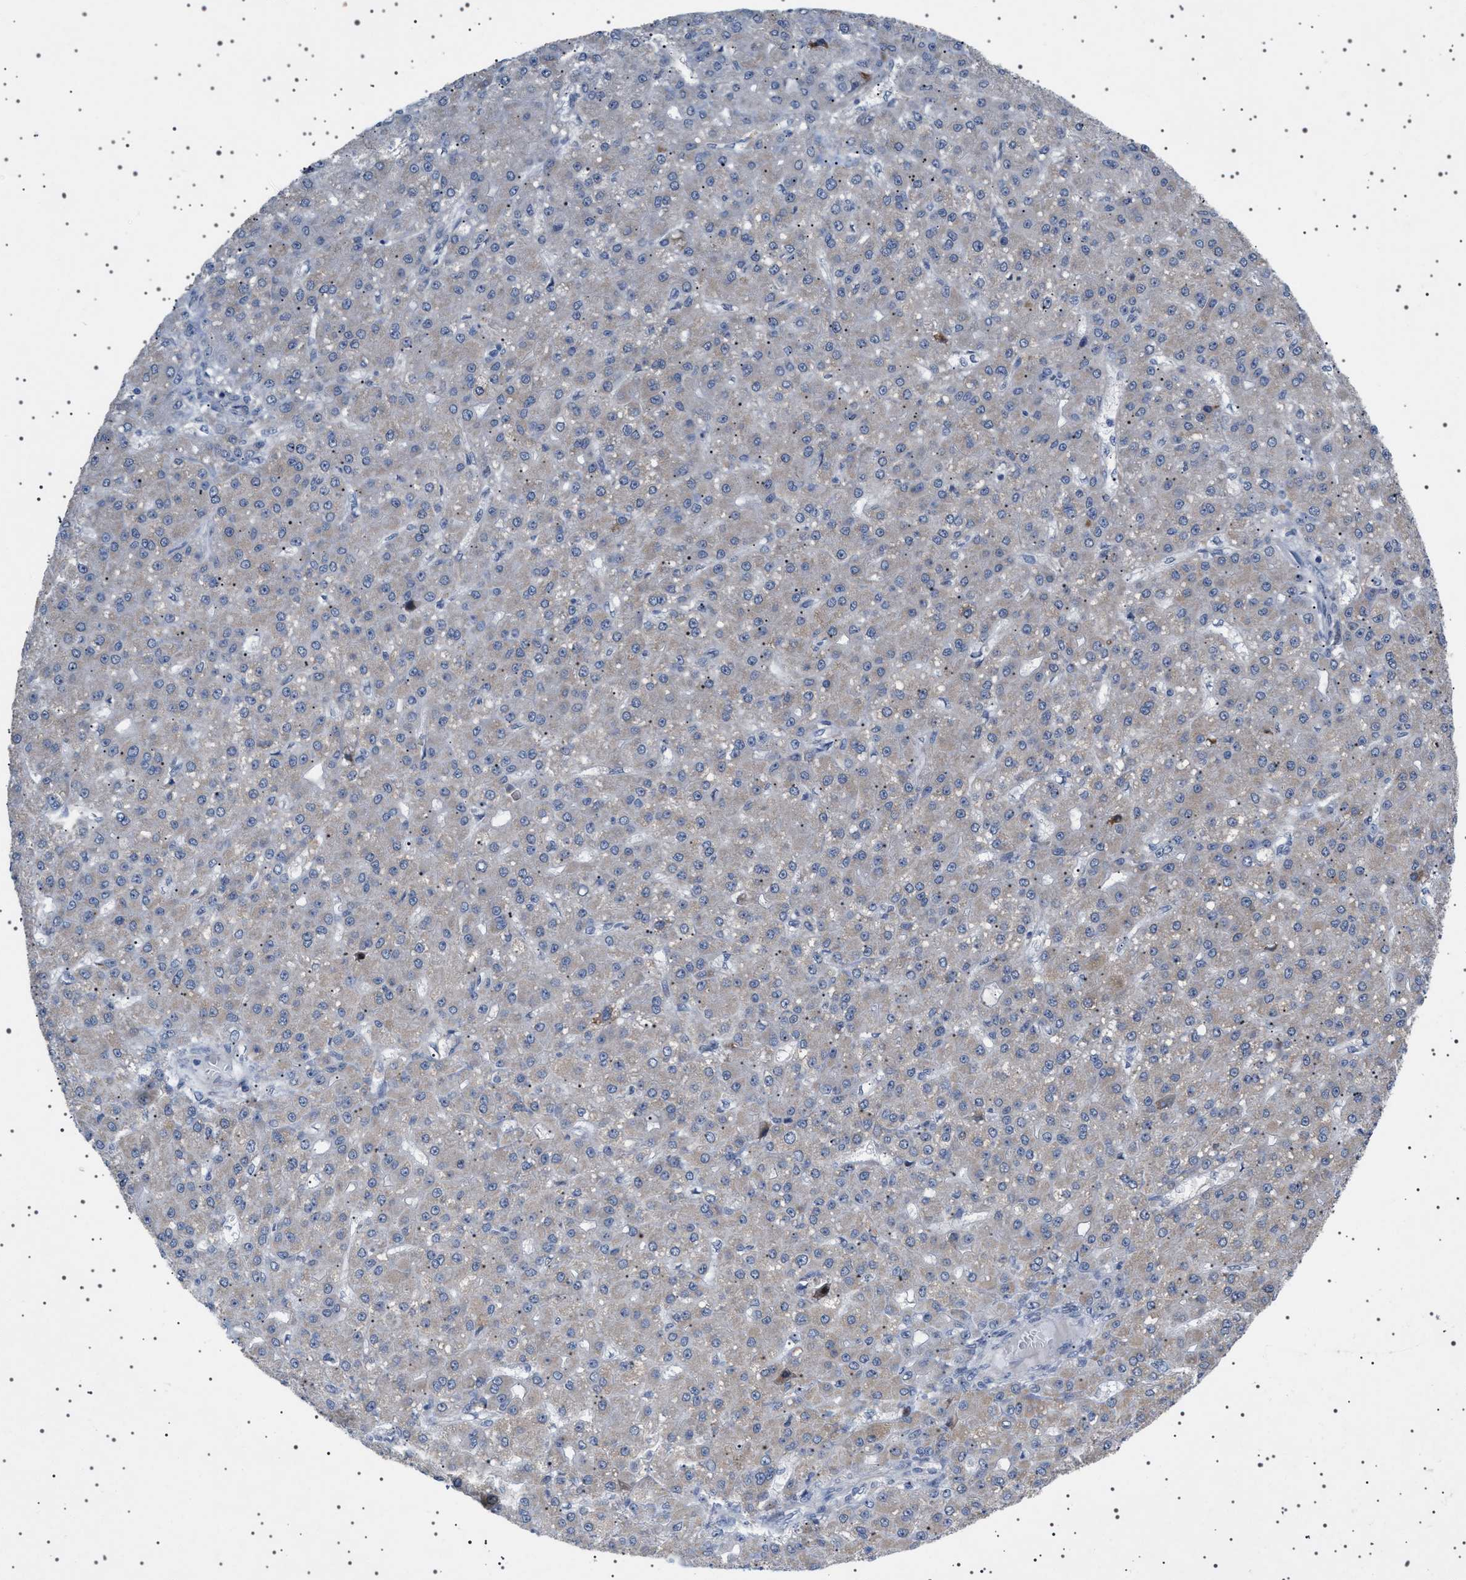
{"staining": {"intensity": "weak", "quantity": "<25%", "location": "cytoplasmic/membranous"}, "tissue": "liver cancer", "cell_type": "Tumor cells", "image_type": "cancer", "snomed": [{"axis": "morphology", "description": "Carcinoma, Hepatocellular, NOS"}, {"axis": "topography", "description": "Liver"}], "caption": "This is a image of immunohistochemistry (IHC) staining of liver hepatocellular carcinoma, which shows no staining in tumor cells.", "gene": "HTR1A", "patient": {"sex": "male", "age": 67}}